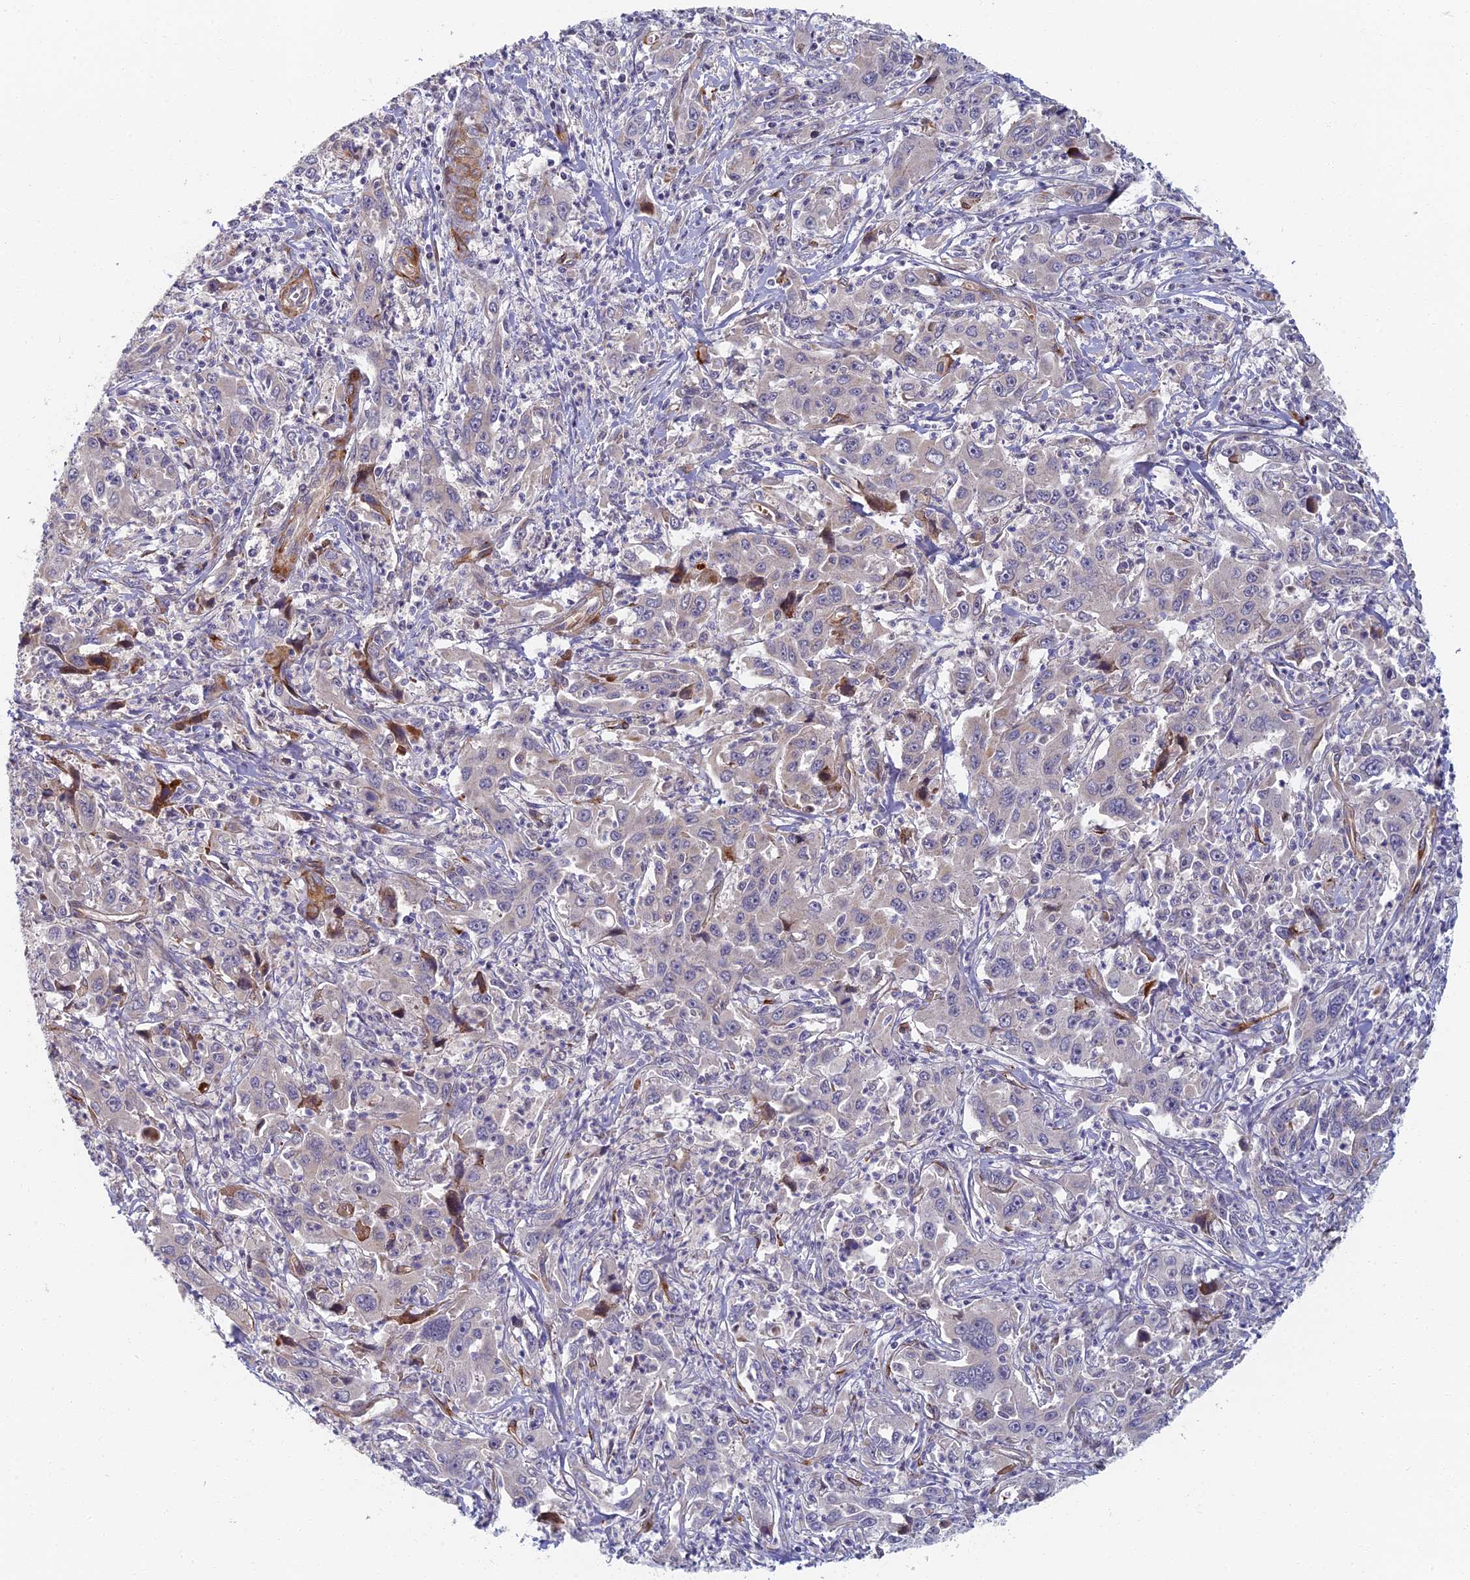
{"staining": {"intensity": "negative", "quantity": "none", "location": "none"}, "tissue": "liver cancer", "cell_type": "Tumor cells", "image_type": "cancer", "snomed": [{"axis": "morphology", "description": "Carcinoma, Hepatocellular, NOS"}, {"axis": "topography", "description": "Liver"}], "caption": "This photomicrograph is of liver hepatocellular carcinoma stained with immunohistochemistry to label a protein in brown with the nuclei are counter-stained blue. There is no positivity in tumor cells.", "gene": "ABCB10", "patient": {"sex": "male", "age": 63}}